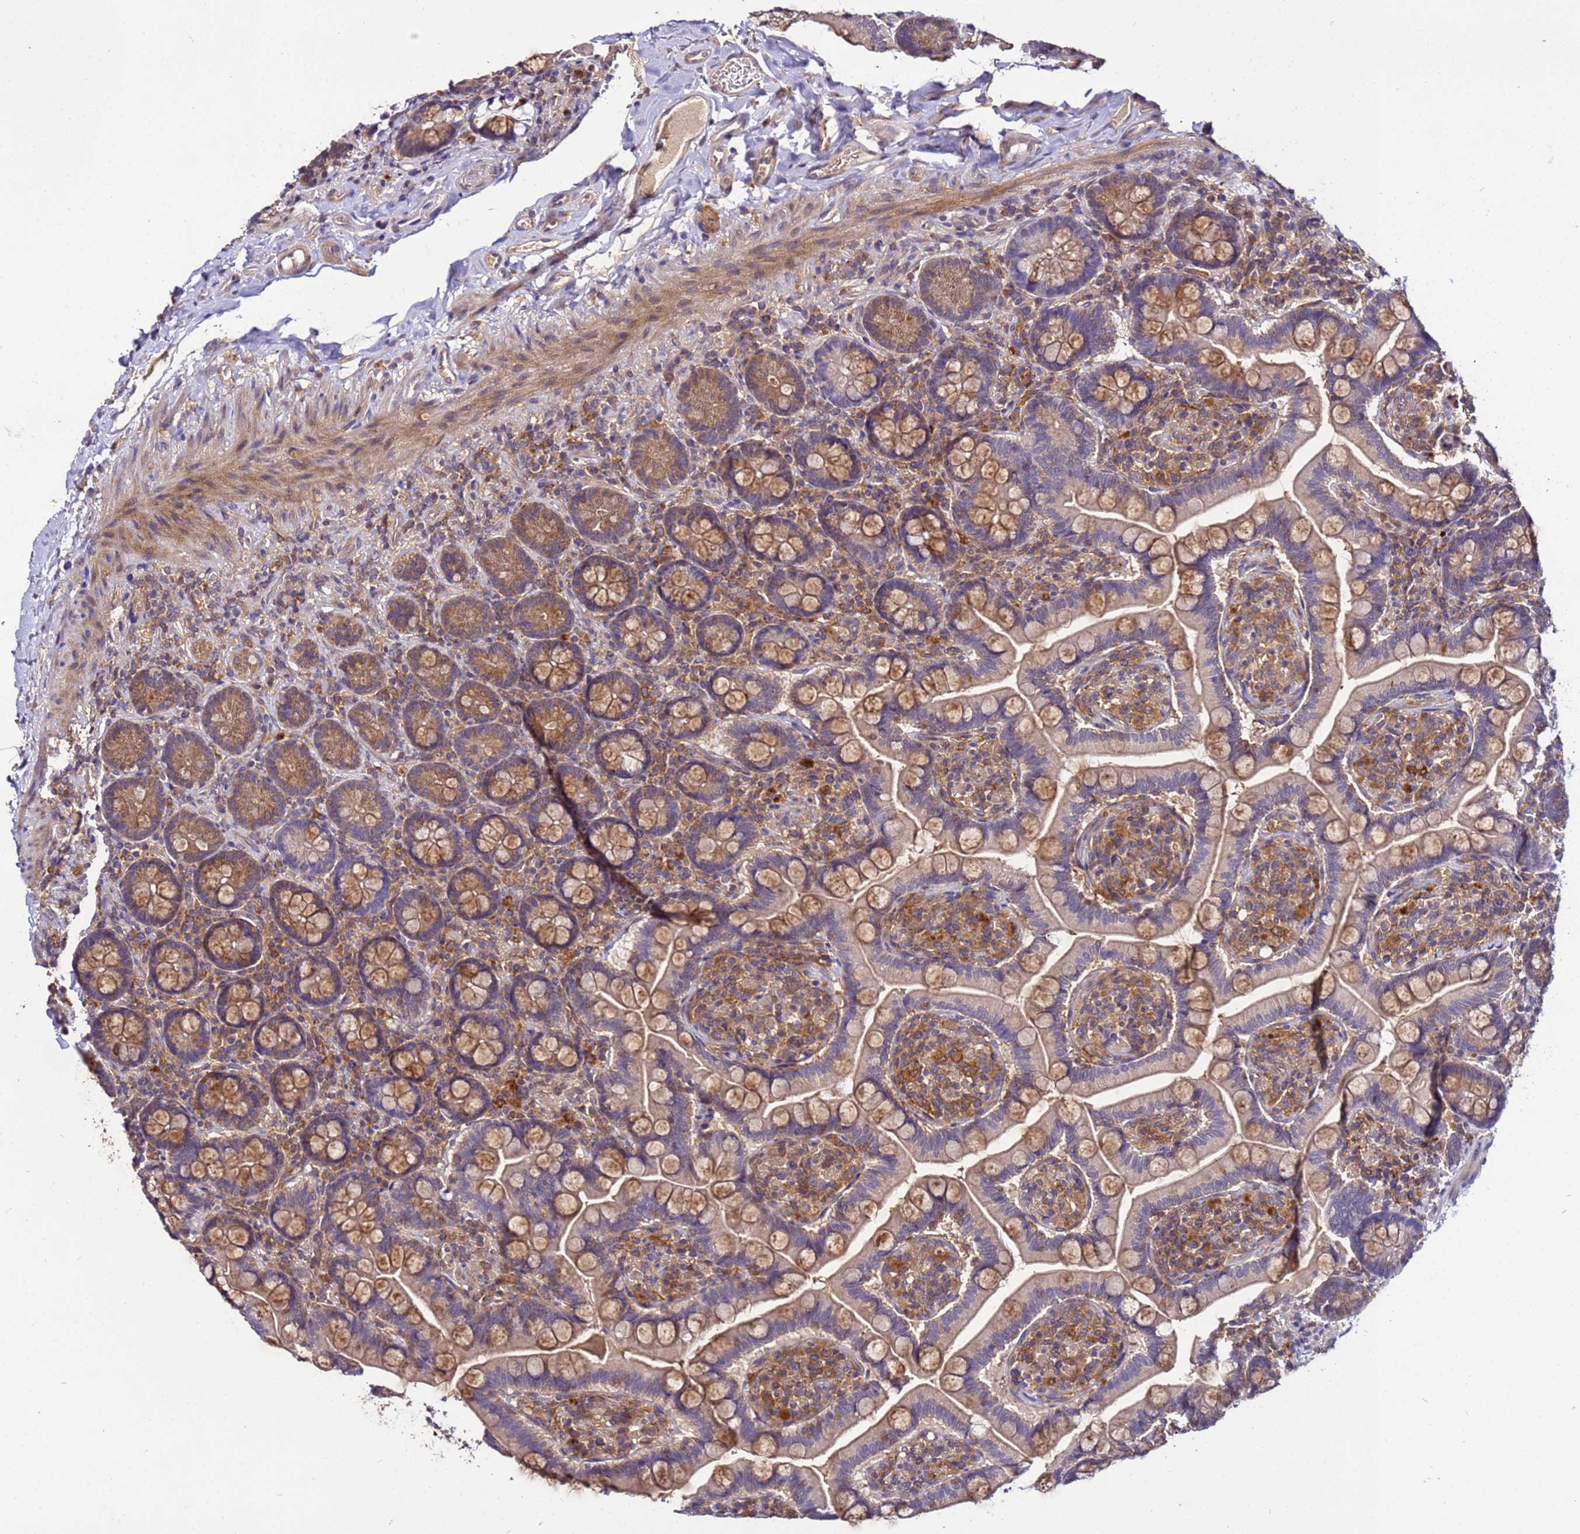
{"staining": {"intensity": "moderate", "quantity": ">75%", "location": "cytoplasmic/membranous"}, "tissue": "small intestine", "cell_type": "Glandular cells", "image_type": "normal", "snomed": [{"axis": "morphology", "description": "Normal tissue, NOS"}, {"axis": "topography", "description": "Small intestine"}], "caption": "An immunohistochemistry histopathology image of benign tissue is shown. Protein staining in brown highlights moderate cytoplasmic/membranous positivity in small intestine within glandular cells. The protein of interest is stained brown, and the nuclei are stained in blue (DAB (3,3'-diaminobenzidine) IHC with brightfield microscopy, high magnification).", "gene": "GSPT2", "patient": {"sex": "female", "age": 64}}